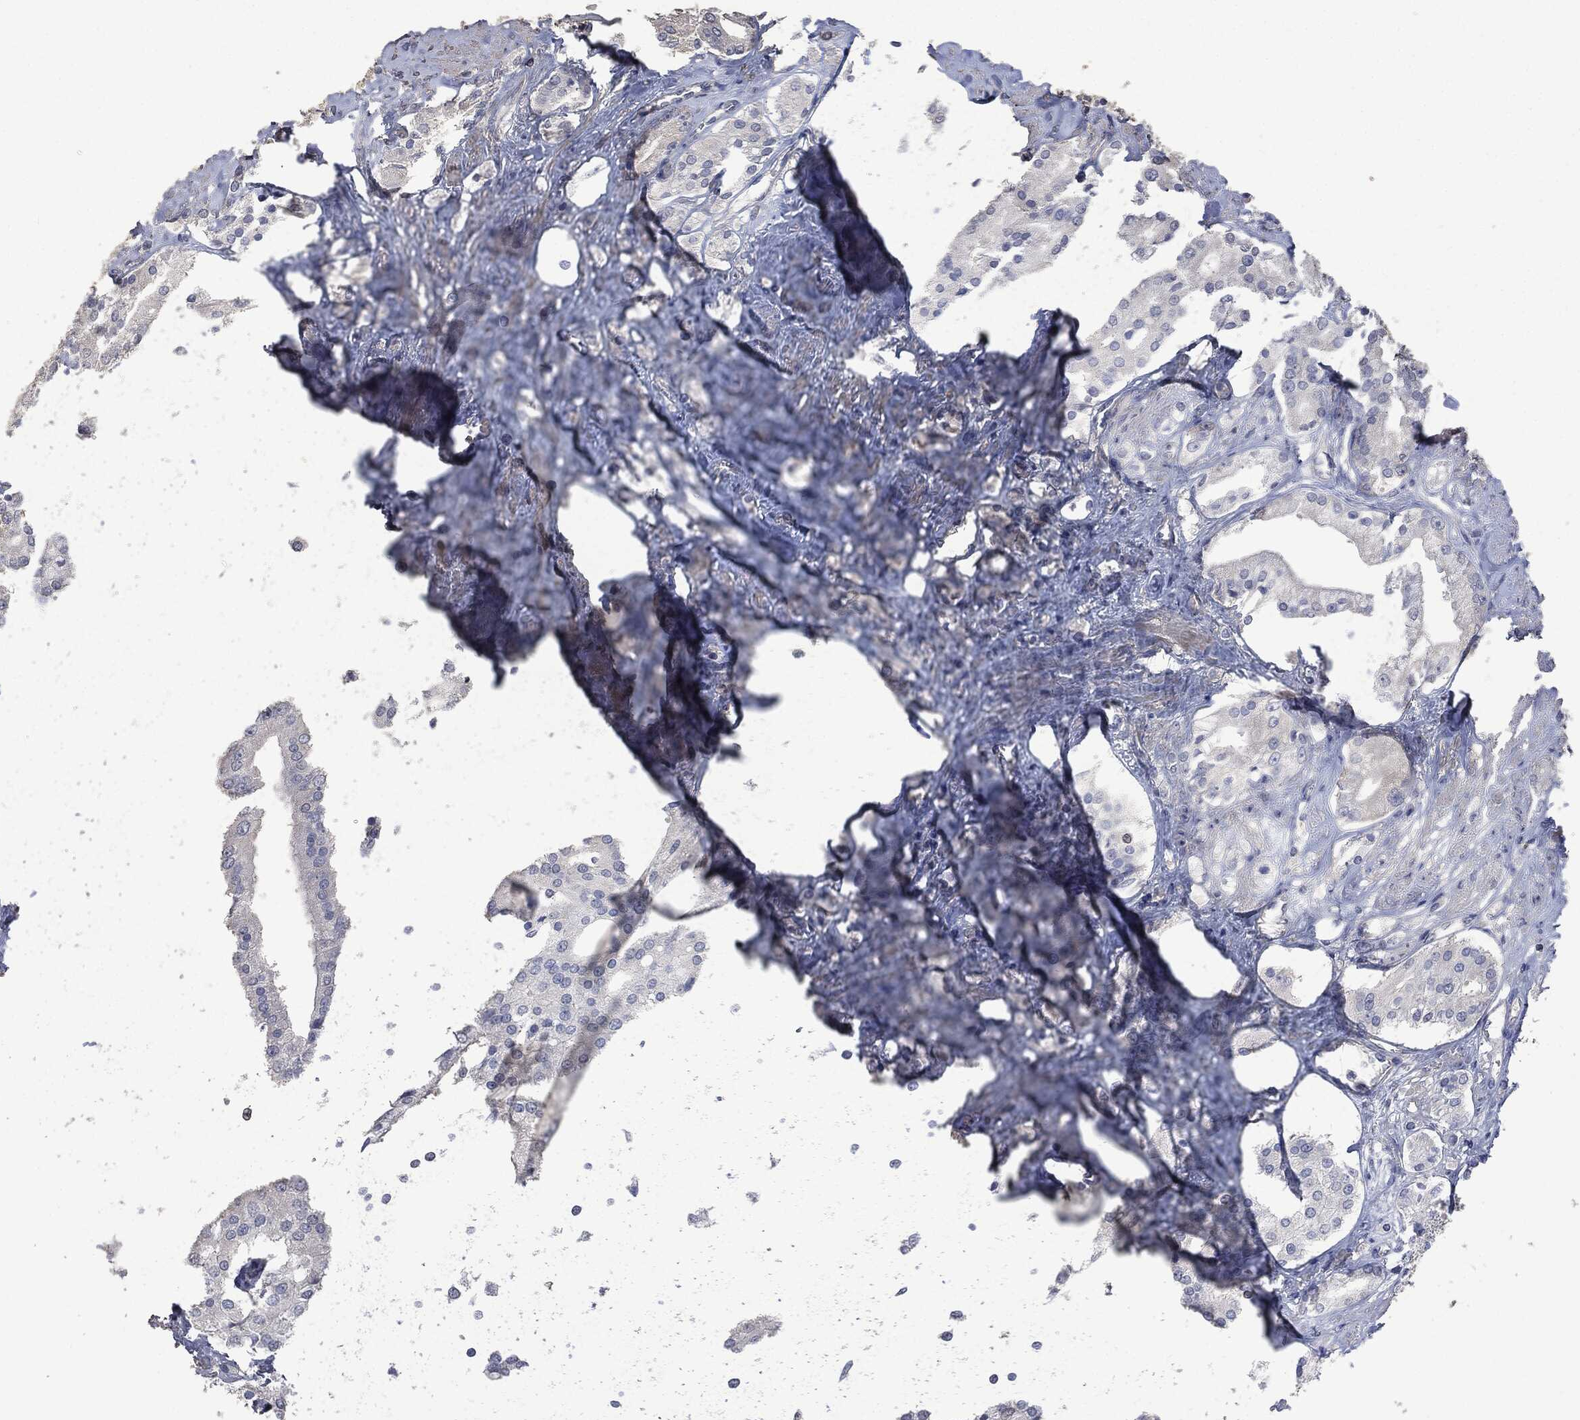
{"staining": {"intensity": "negative", "quantity": "none", "location": "none"}, "tissue": "prostate cancer", "cell_type": "Tumor cells", "image_type": "cancer", "snomed": [{"axis": "morphology", "description": "Adenocarcinoma, NOS"}, {"axis": "topography", "description": "Prostate and seminal vesicle, NOS"}, {"axis": "topography", "description": "Prostate"}], "caption": "Protein analysis of adenocarcinoma (prostate) shows no significant positivity in tumor cells. (Stains: DAB (3,3'-diaminobenzidine) immunohistochemistry with hematoxylin counter stain, Microscopy: brightfield microscopy at high magnification).", "gene": "MSLN", "patient": {"sex": "male", "age": 67}}